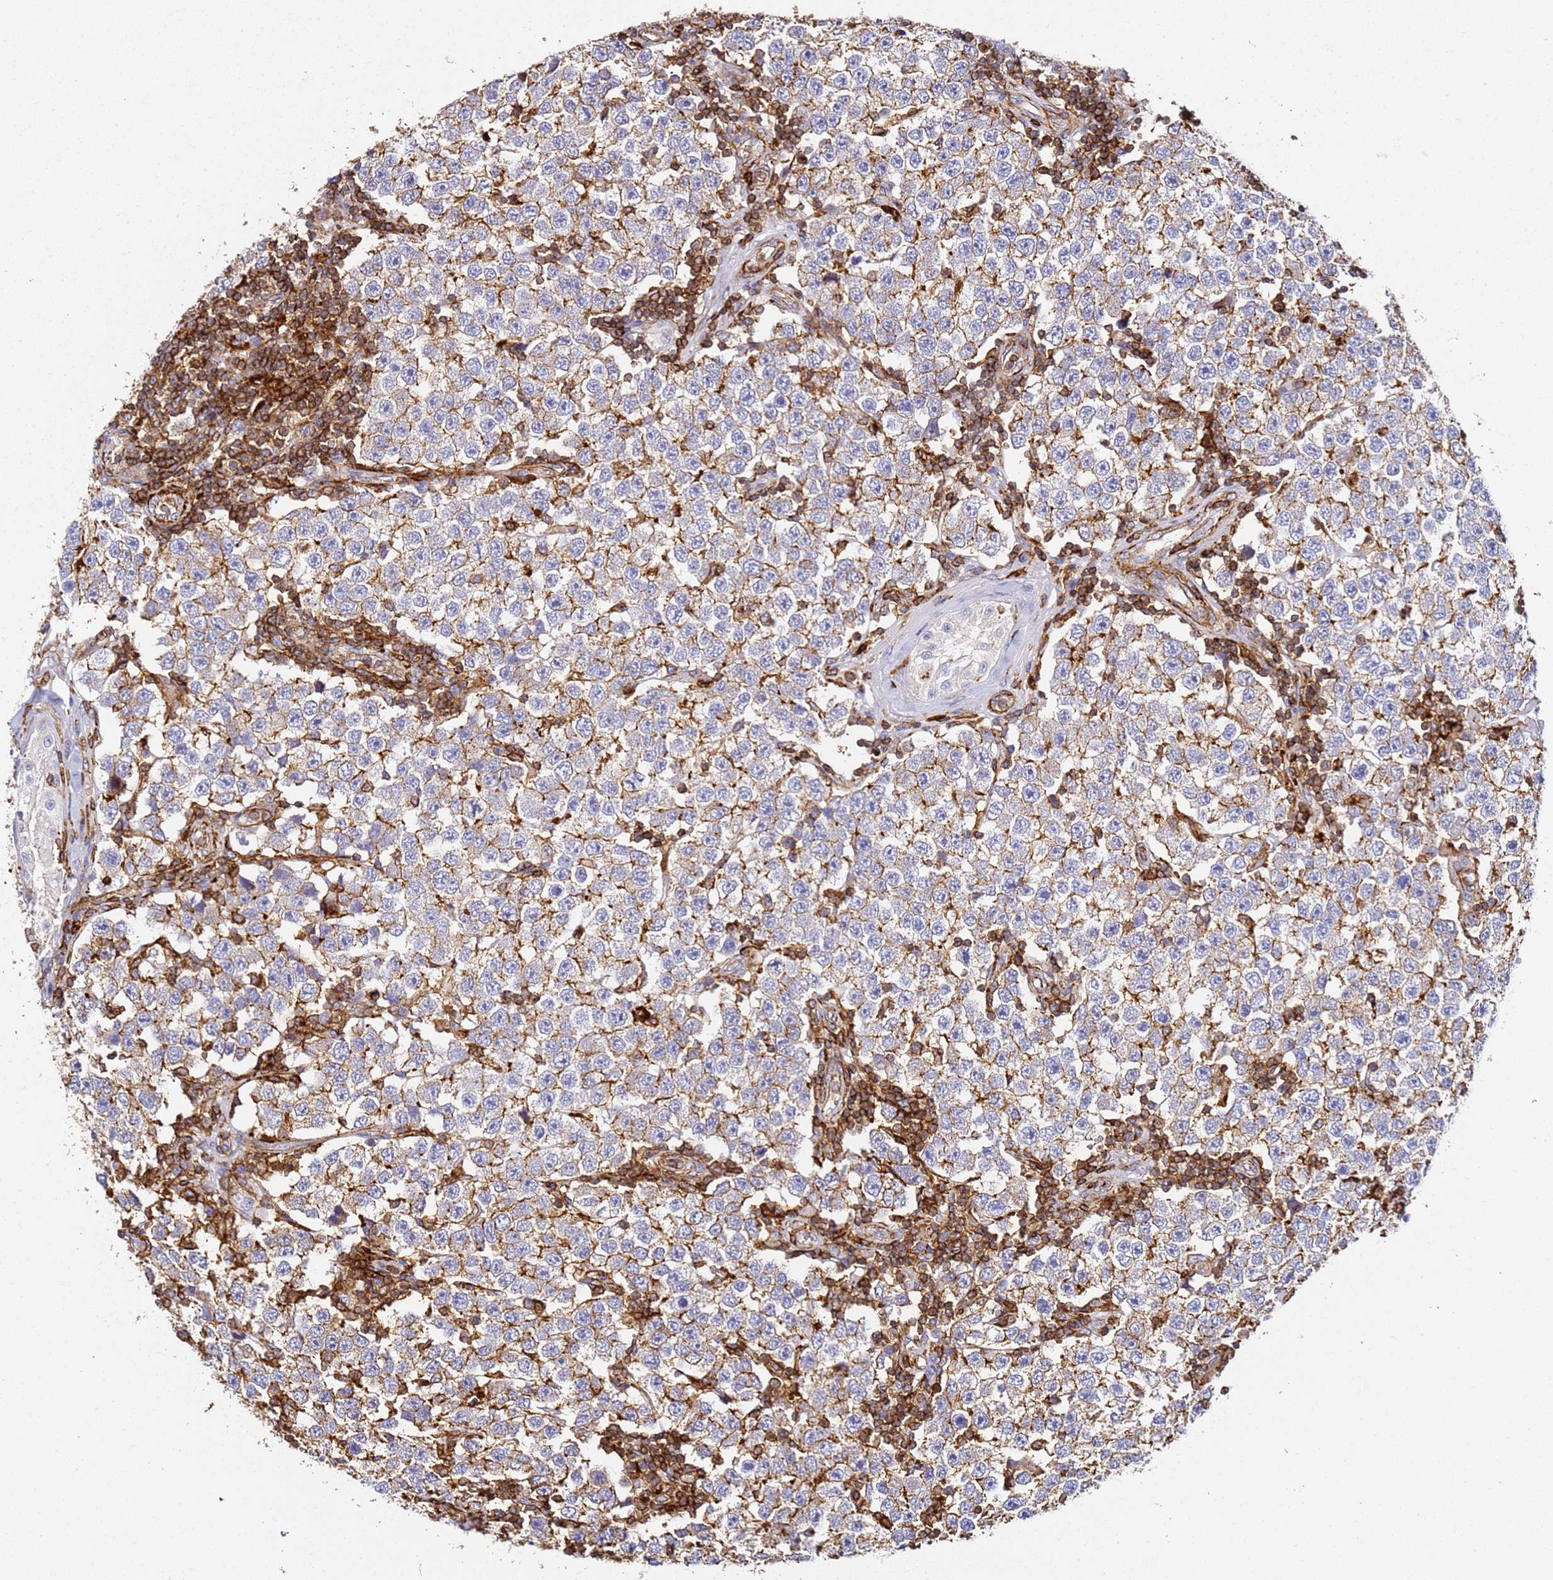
{"staining": {"intensity": "moderate", "quantity": ">75%", "location": "cytoplasmic/membranous"}, "tissue": "testis cancer", "cell_type": "Tumor cells", "image_type": "cancer", "snomed": [{"axis": "morphology", "description": "Seminoma, NOS"}, {"axis": "topography", "description": "Testis"}], "caption": "An immunohistochemistry (IHC) image of neoplastic tissue is shown. Protein staining in brown shows moderate cytoplasmic/membranous positivity in testis cancer within tumor cells.", "gene": "ZNF671", "patient": {"sex": "male", "age": 34}}